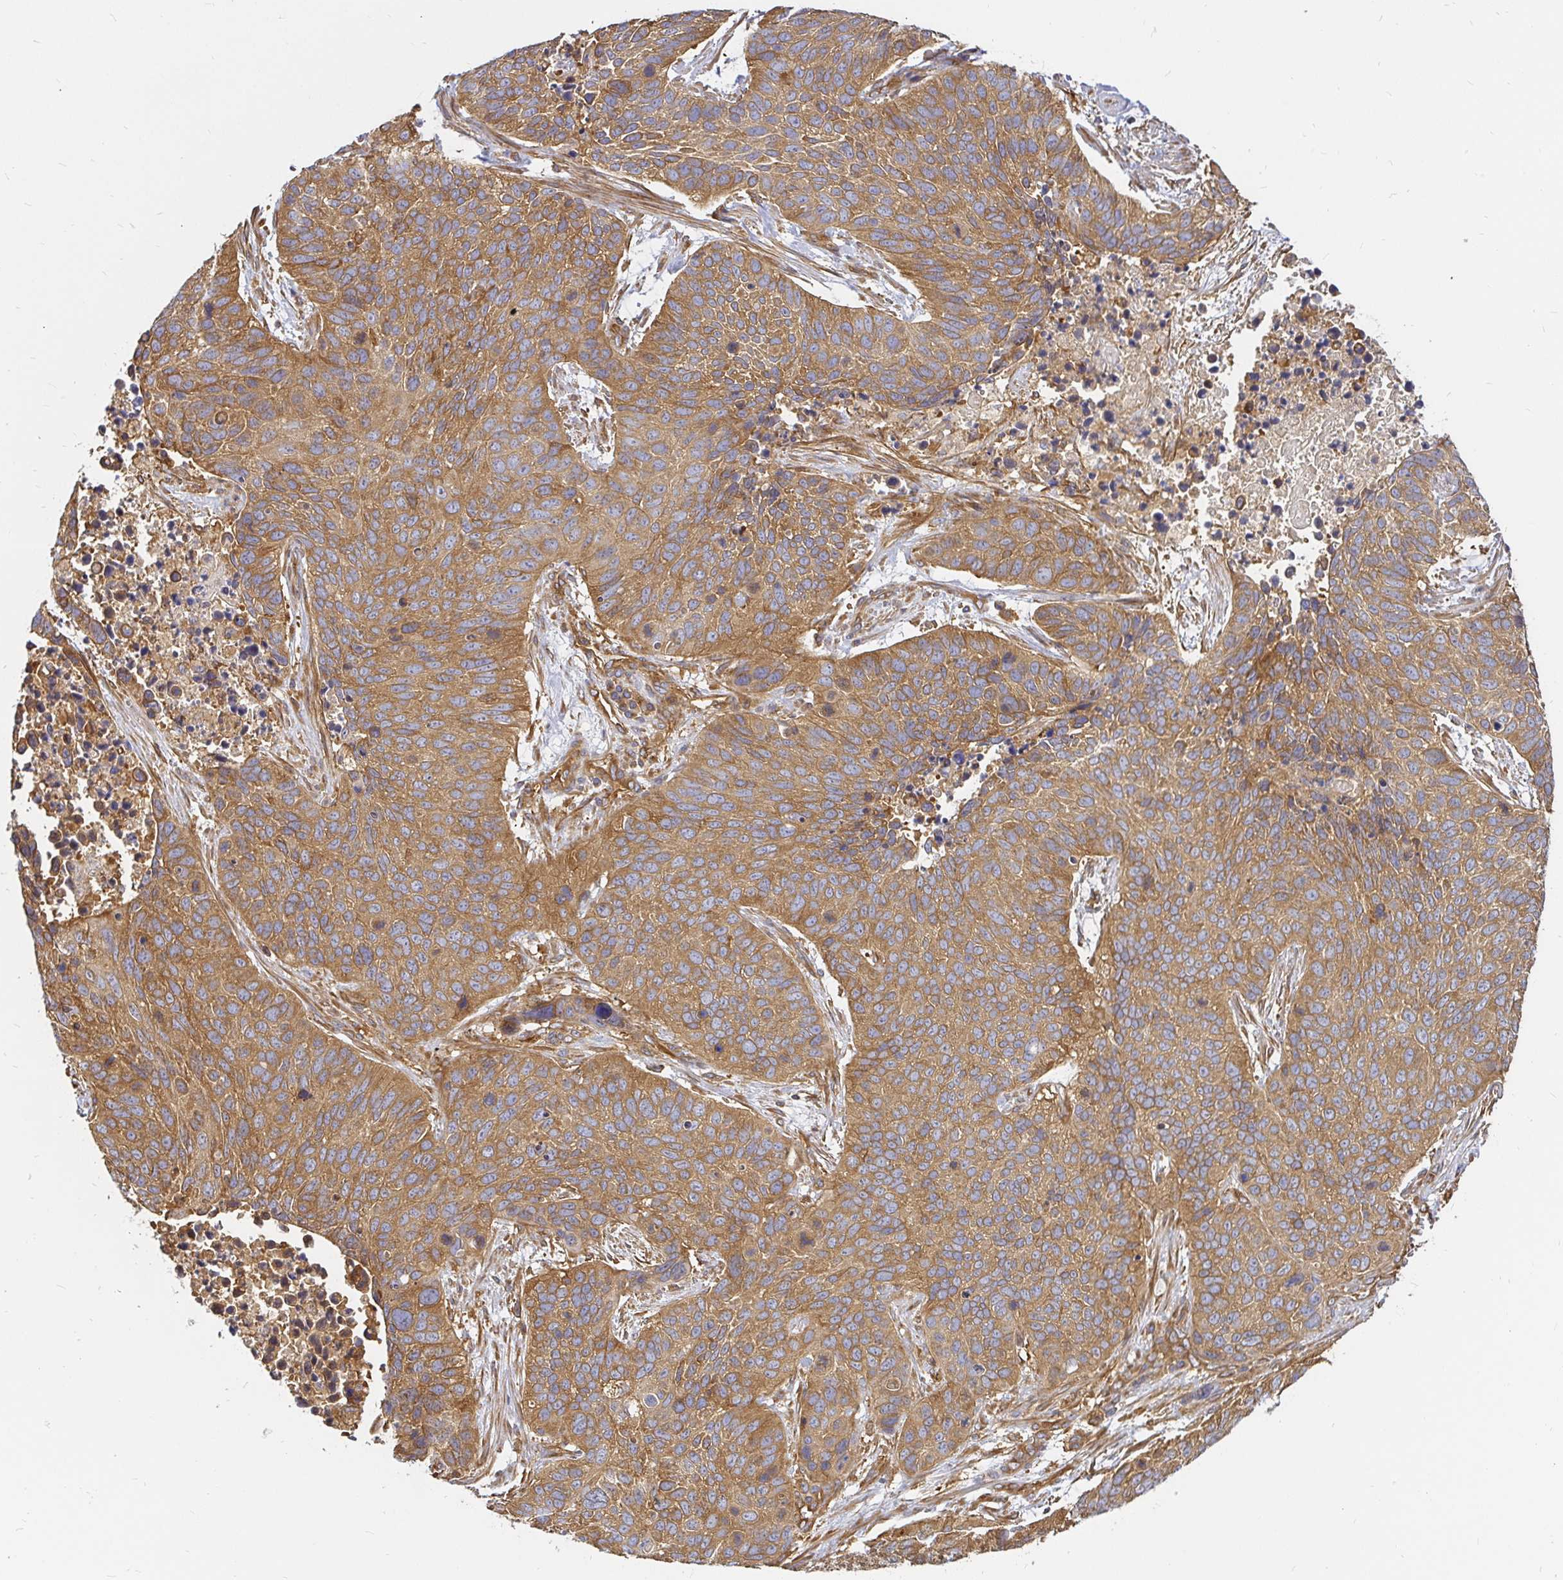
{"staining": {"intensity": "moderate", "quantity": ">75%", "location": "cytoplasmic/membranous"}, "tissue": "lung cancer", "cell_type": "Tumor cells", "image_type": "cancer", "snomed": [{"axis": "morphology", "description": "Squamous cell carcinoma, NOS"}, {"axis": "topography", "description": "Lung"}], "caption": "Human lung cancer (squamous cell carcinoma) stained with a brown dye displays moderate cytoplasmic/membranous positive staining in approximately >75% of tumor cells.", "gene": "KIF5B", "patient": {"sex": "male", "age": 62}}